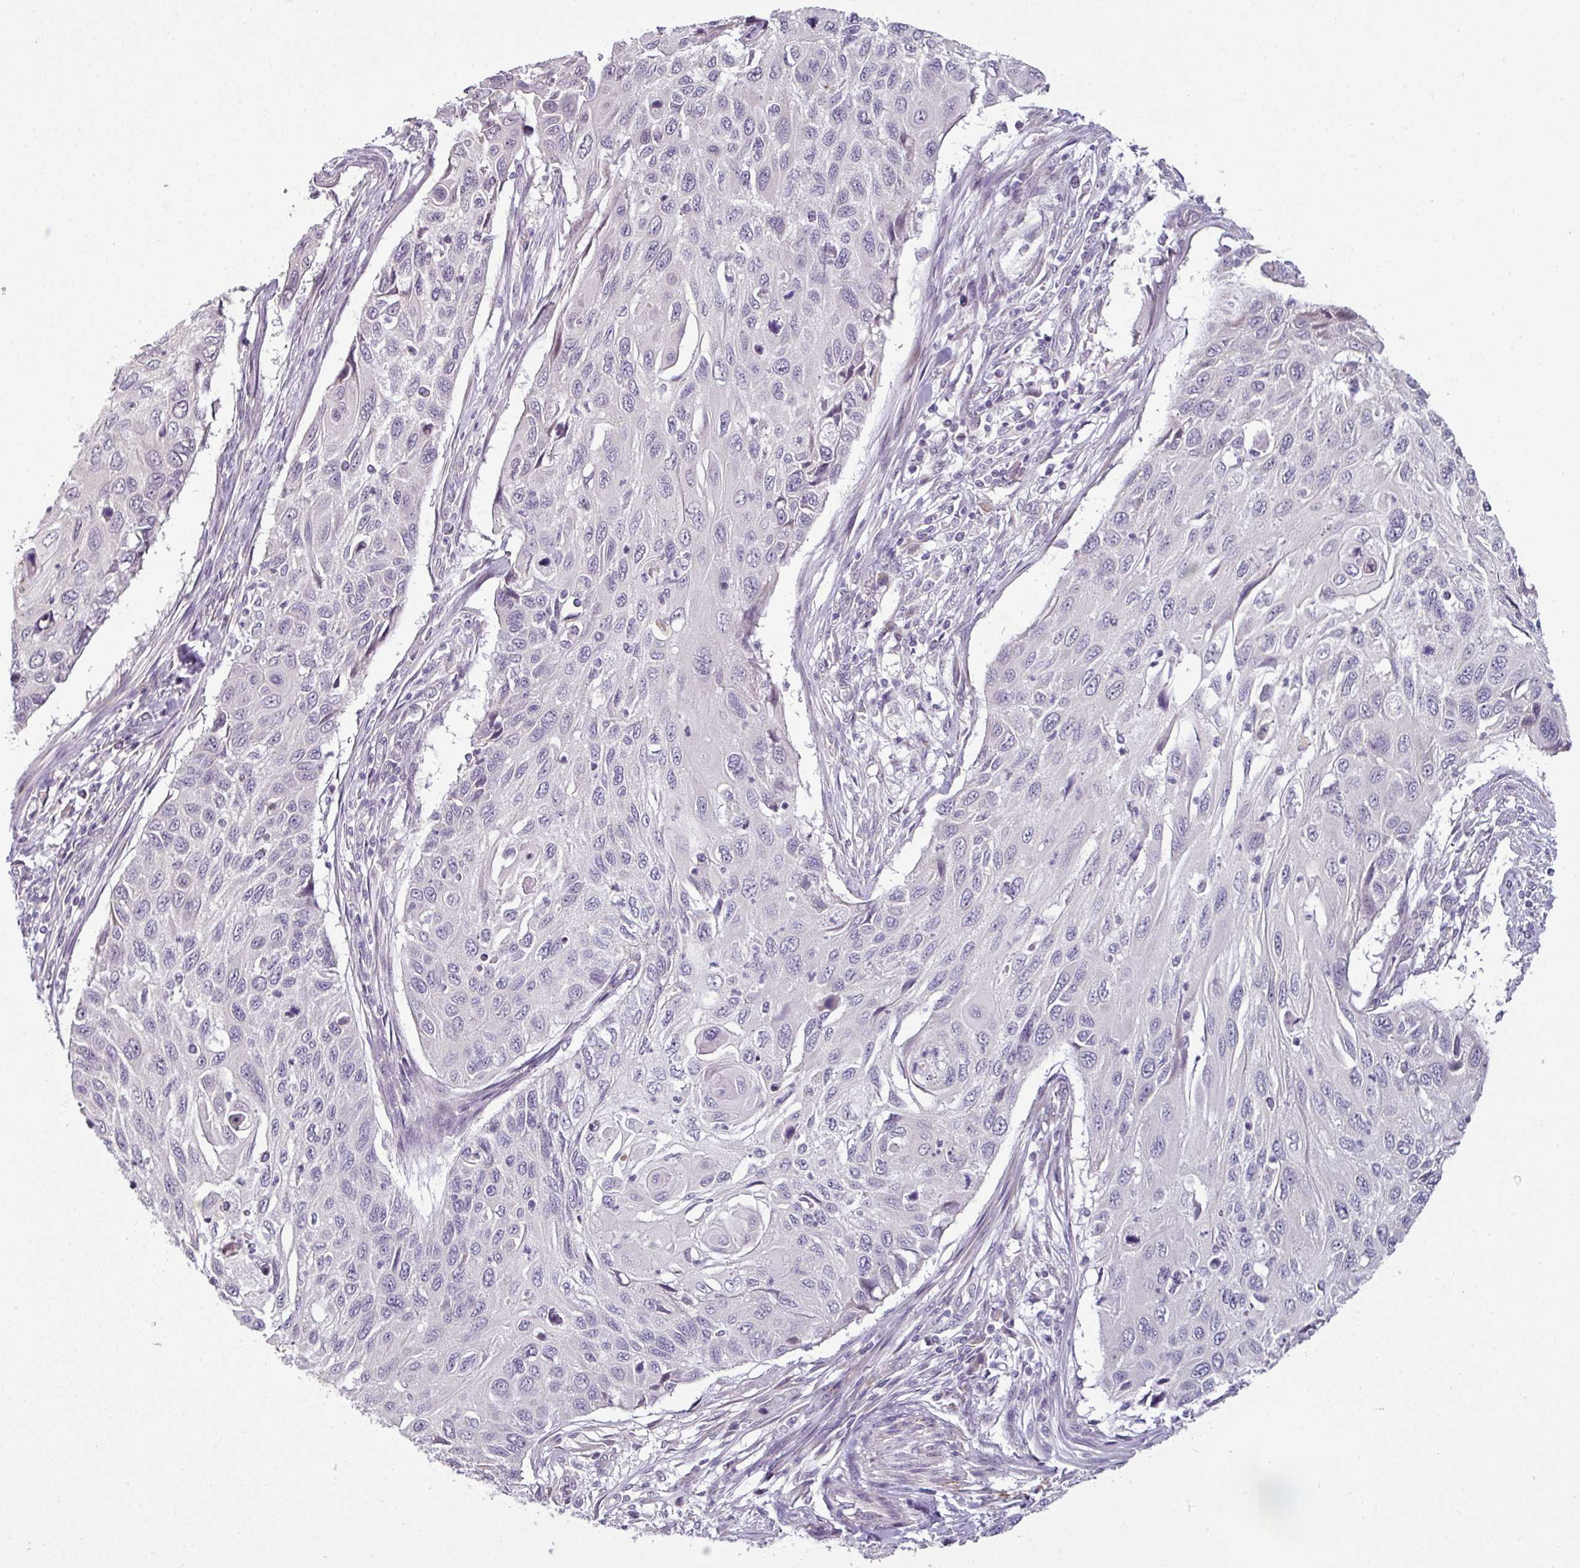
{"staining": {"intensity": "negative", "quantity": "none", "location": "none"}, "tissue": "cervical cancer", "cell_type": "Tumor cells", "image_type": "cancer", "snomed": [{"axis": "morphology", "description": "Squamous cell carcinoma, NOS"}, {"axis": "topography", "description": "Cervix"}], "caption": "This photomicrograph is of squamous cell carcinoma (cervical) stained with immunohistochemistry to label a protein in brown with the nuclei are counter-stained blue. There is no staining in tumor cells.", "gene": "OR52D1", "patient": {"sex": "female", "age": 70}}